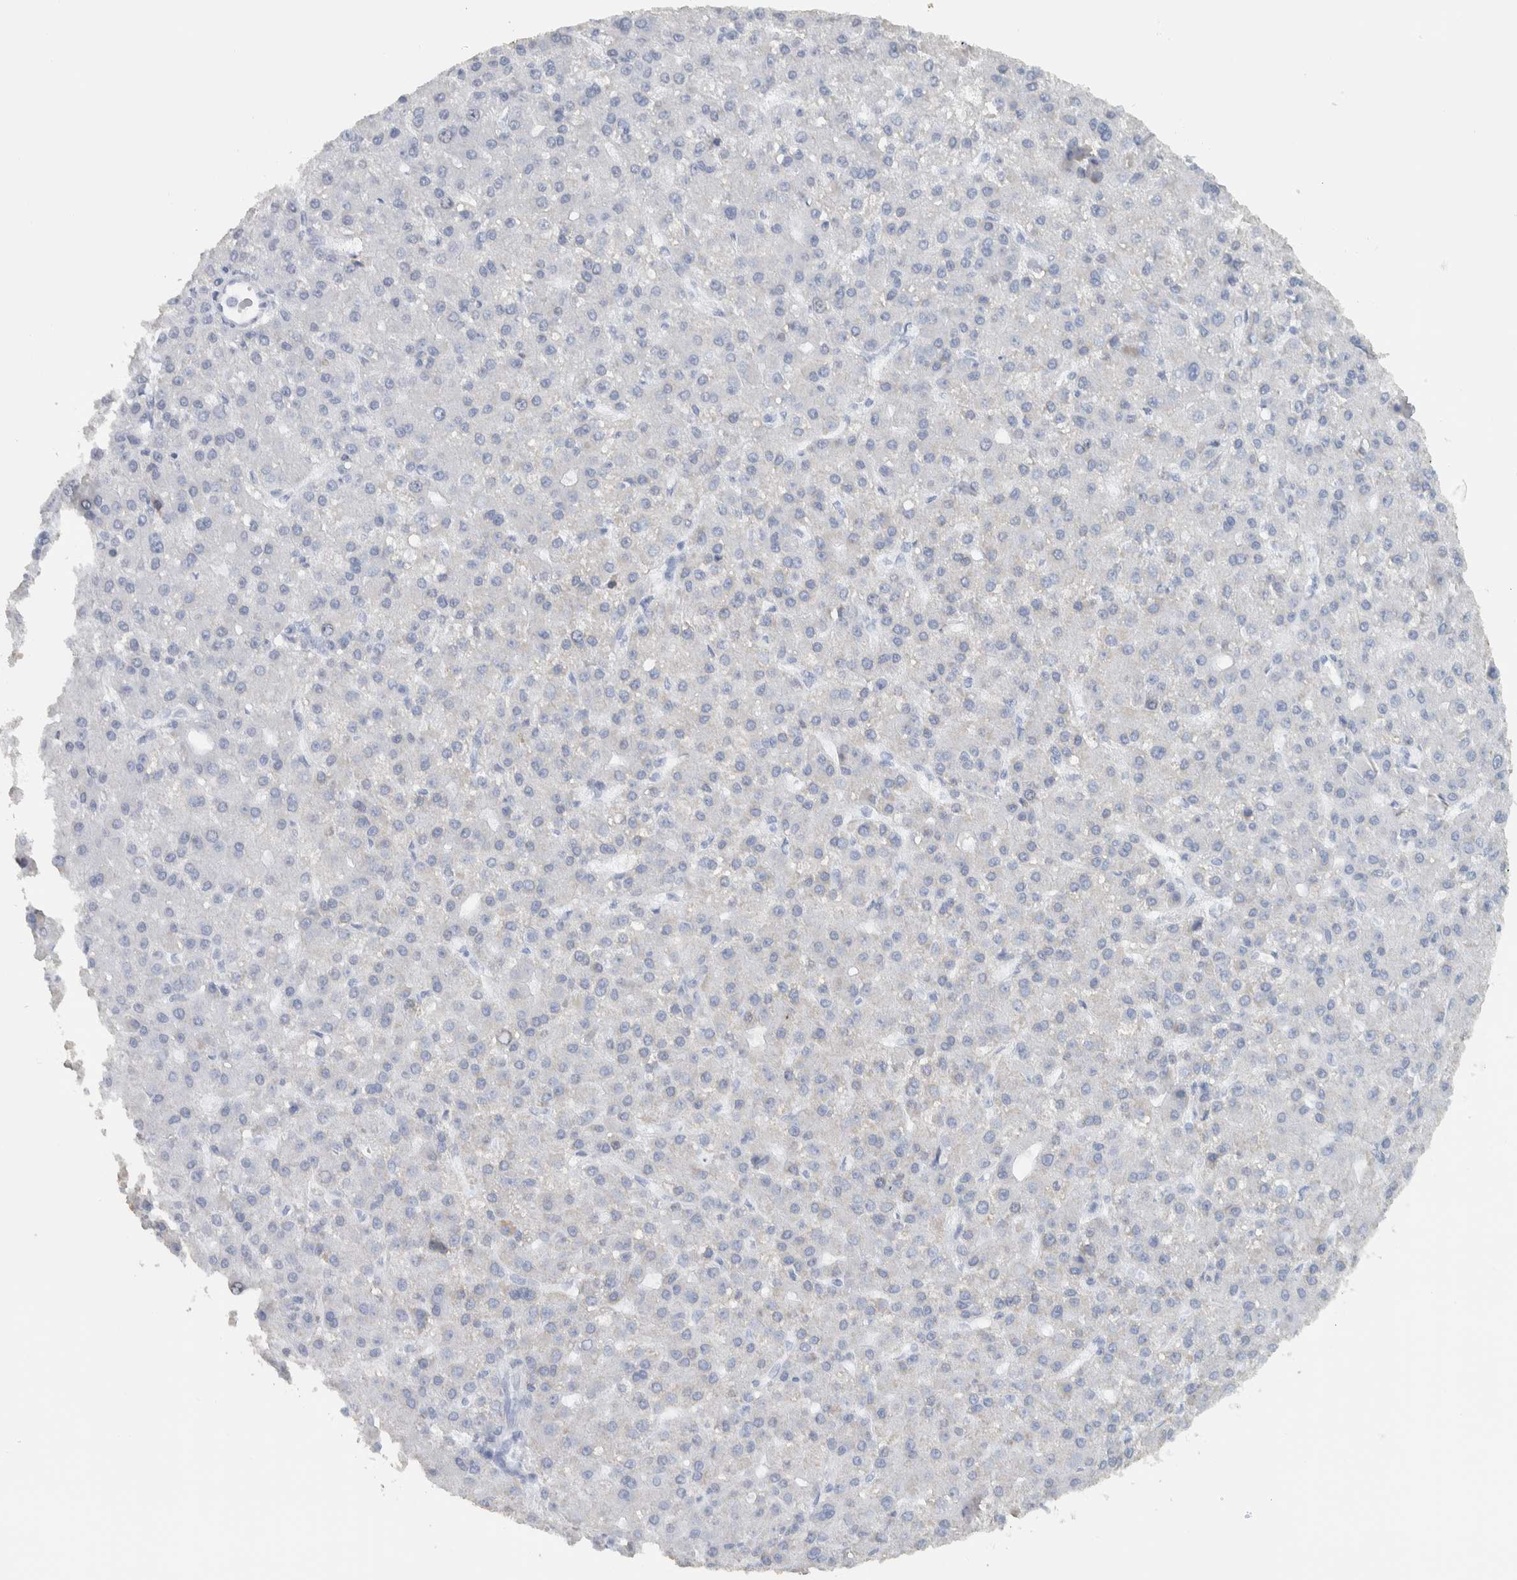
{"staining": {"intensity": "negative", "quantity": "none", "location": "none"}, "tissue": "liver cancer", "cell_type": "Tumor cells", "image_type": "cancer", "snomed": [{"axis": "morphology", "description": "Carcinoma, Hepatocellular, NOS"}, {"axis": "topography", "description": "Liver"}], "caption": "A high-resolution micrograph shows IHC staining of liver cancer, which reveals no significant staining in tumor cells.", "gene": "NEFM", "patient": {"sex": "male", "age": 67}}